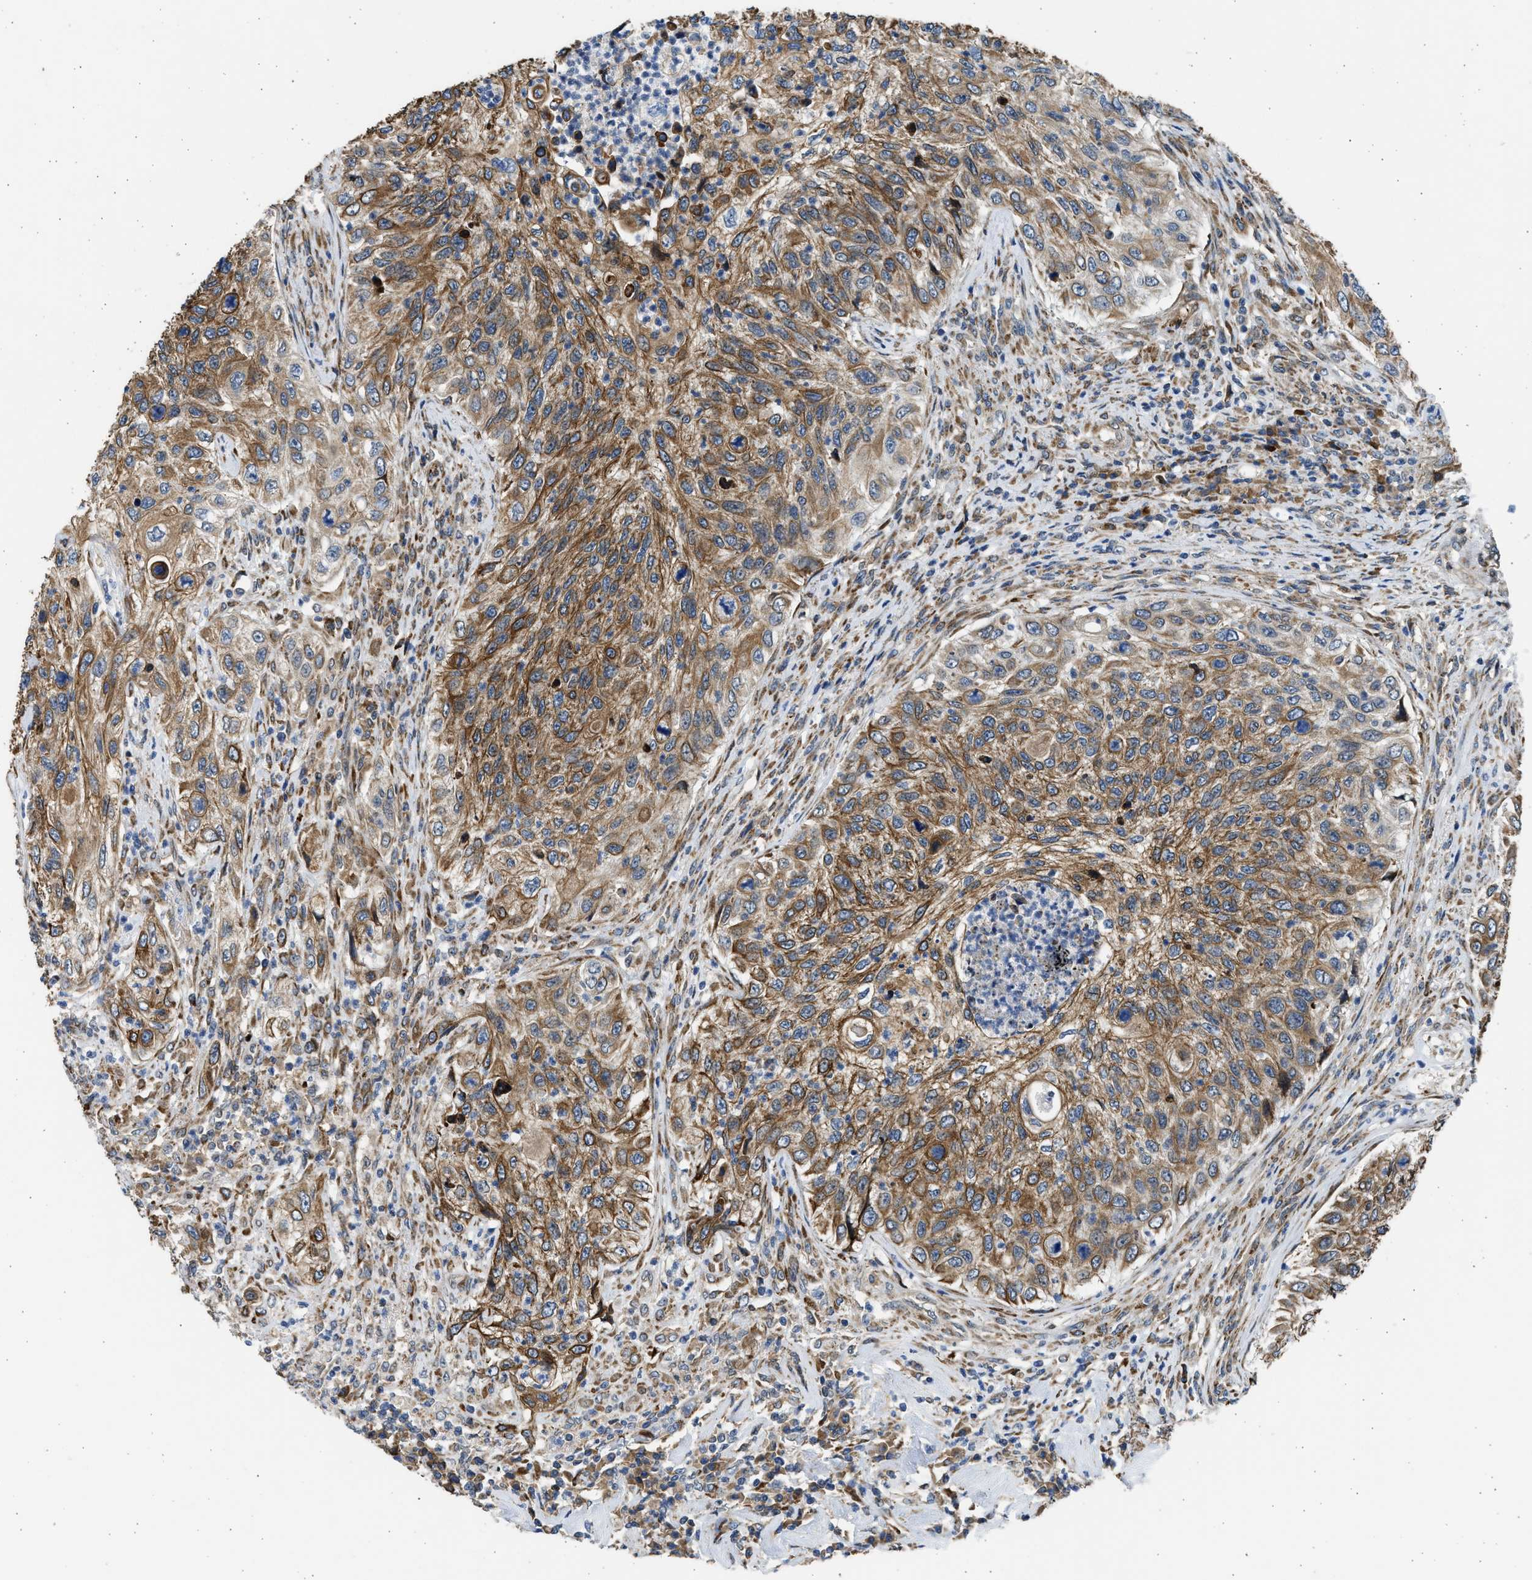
{"staining": {"intensity": "moderate", "quantity": ">75%", "location": "cytoplasmic/membranous"}, "tissue": "urothelial cancer", "cell_type": "Tumor cells", "image_type": "cancer", "snomed": [{"axis": "morphology", "description": "Urothelial carcinoma, High grade"}, {"axis": "topography", "description": "Urinary bladder"}], "caption": "The immunohistochemical stain highlights moderate cytoplasmic/membranous positivity in tumor cells of urothelial cancer tissue. The protein of interest is shown in brown color, while the nuclei are stained blue.", "gene": "PLD2", "patient": {"sex": "female", "age": 60}}